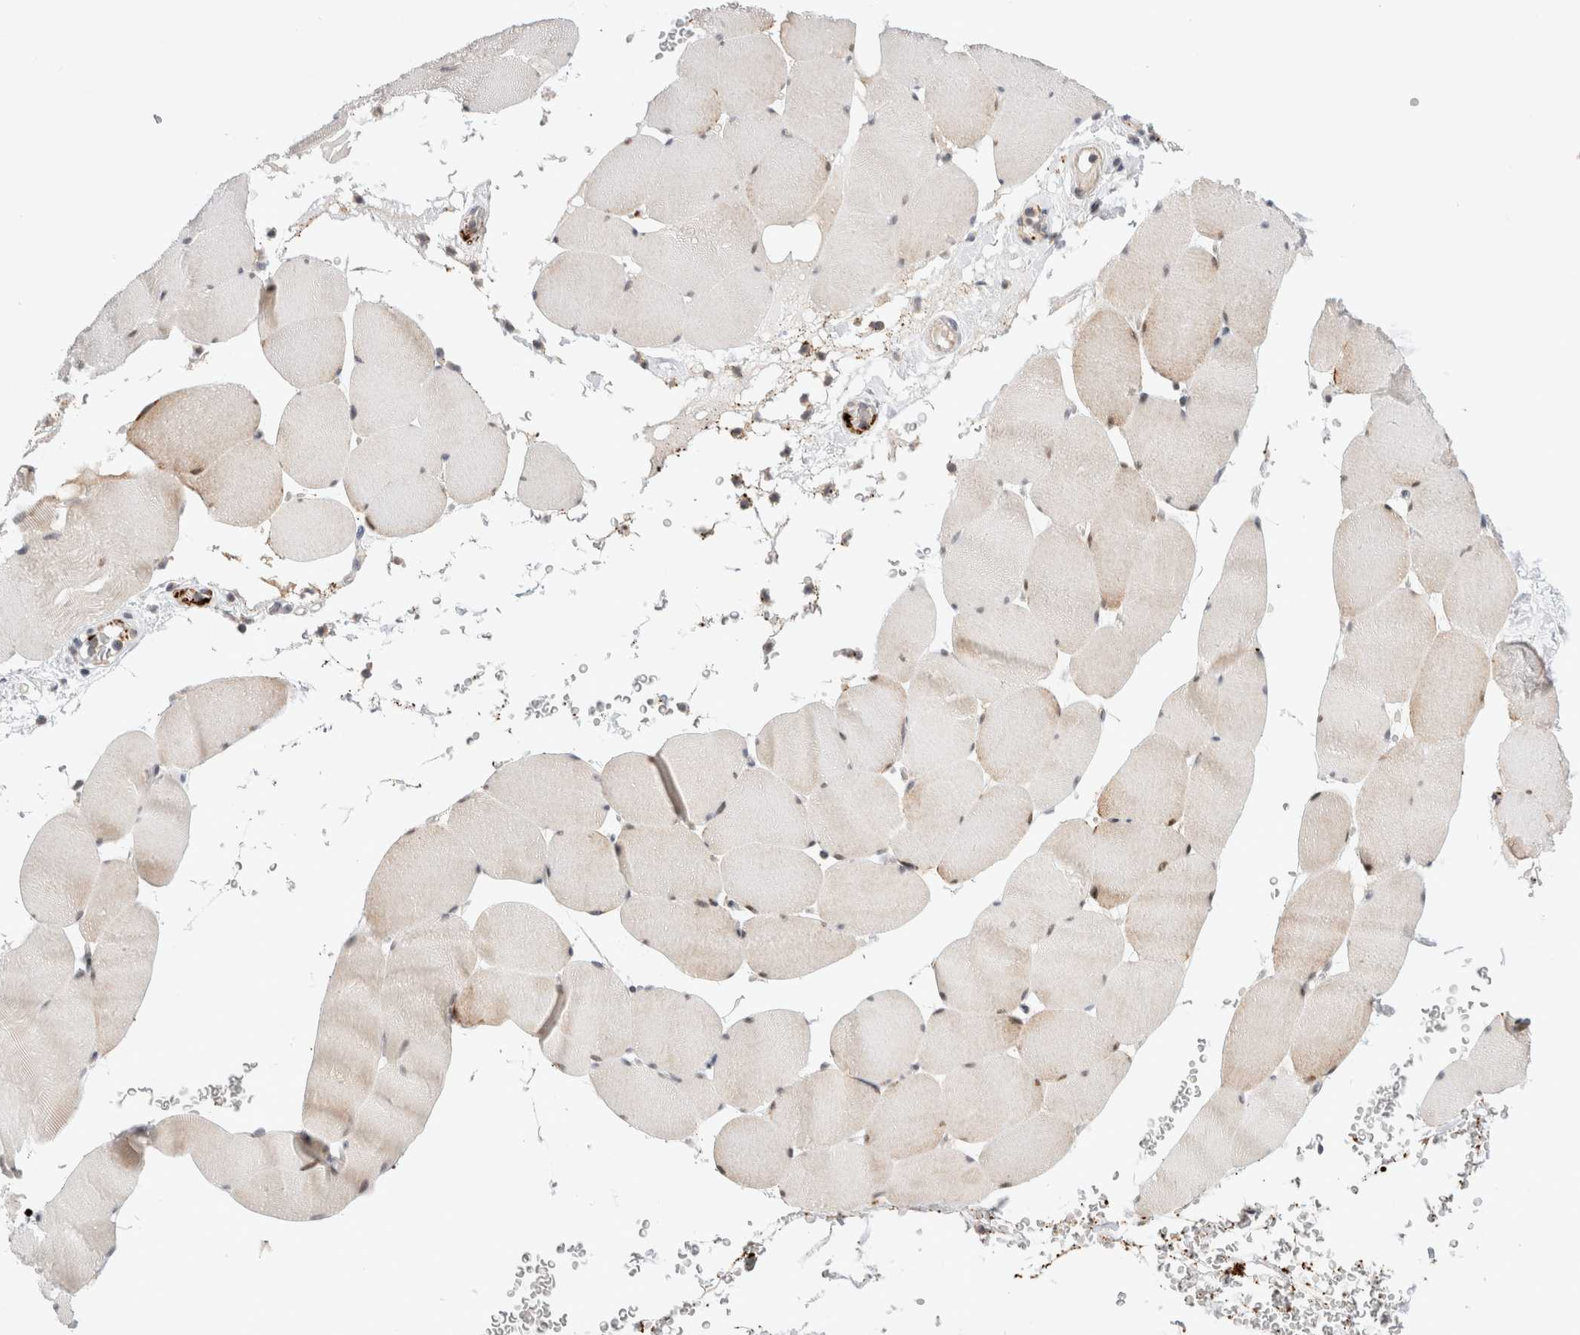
{"staining": {"intensity": "moderate", "quantity": ">75%", "location": "cytoplasmic/membranous,nuclear"}, "tissue": "skeletal muscle", "cell_type": "Myocytes", "image_type": "normal", "snomed": [{"axis": "morphology", "description": "Normal tissue, NOS"}, {"axis": "topography", "description": "Skeletal muscle"}], "caption": "Immunohistochemical staining of benign skeletal muscle reveals >75% levels of moderate cytoplasmic/membranous,nuclear protein positivity in approximately >75% of myocytes.", "gene": "VPS28", "patient": {"sex": "male", "age": 62}}